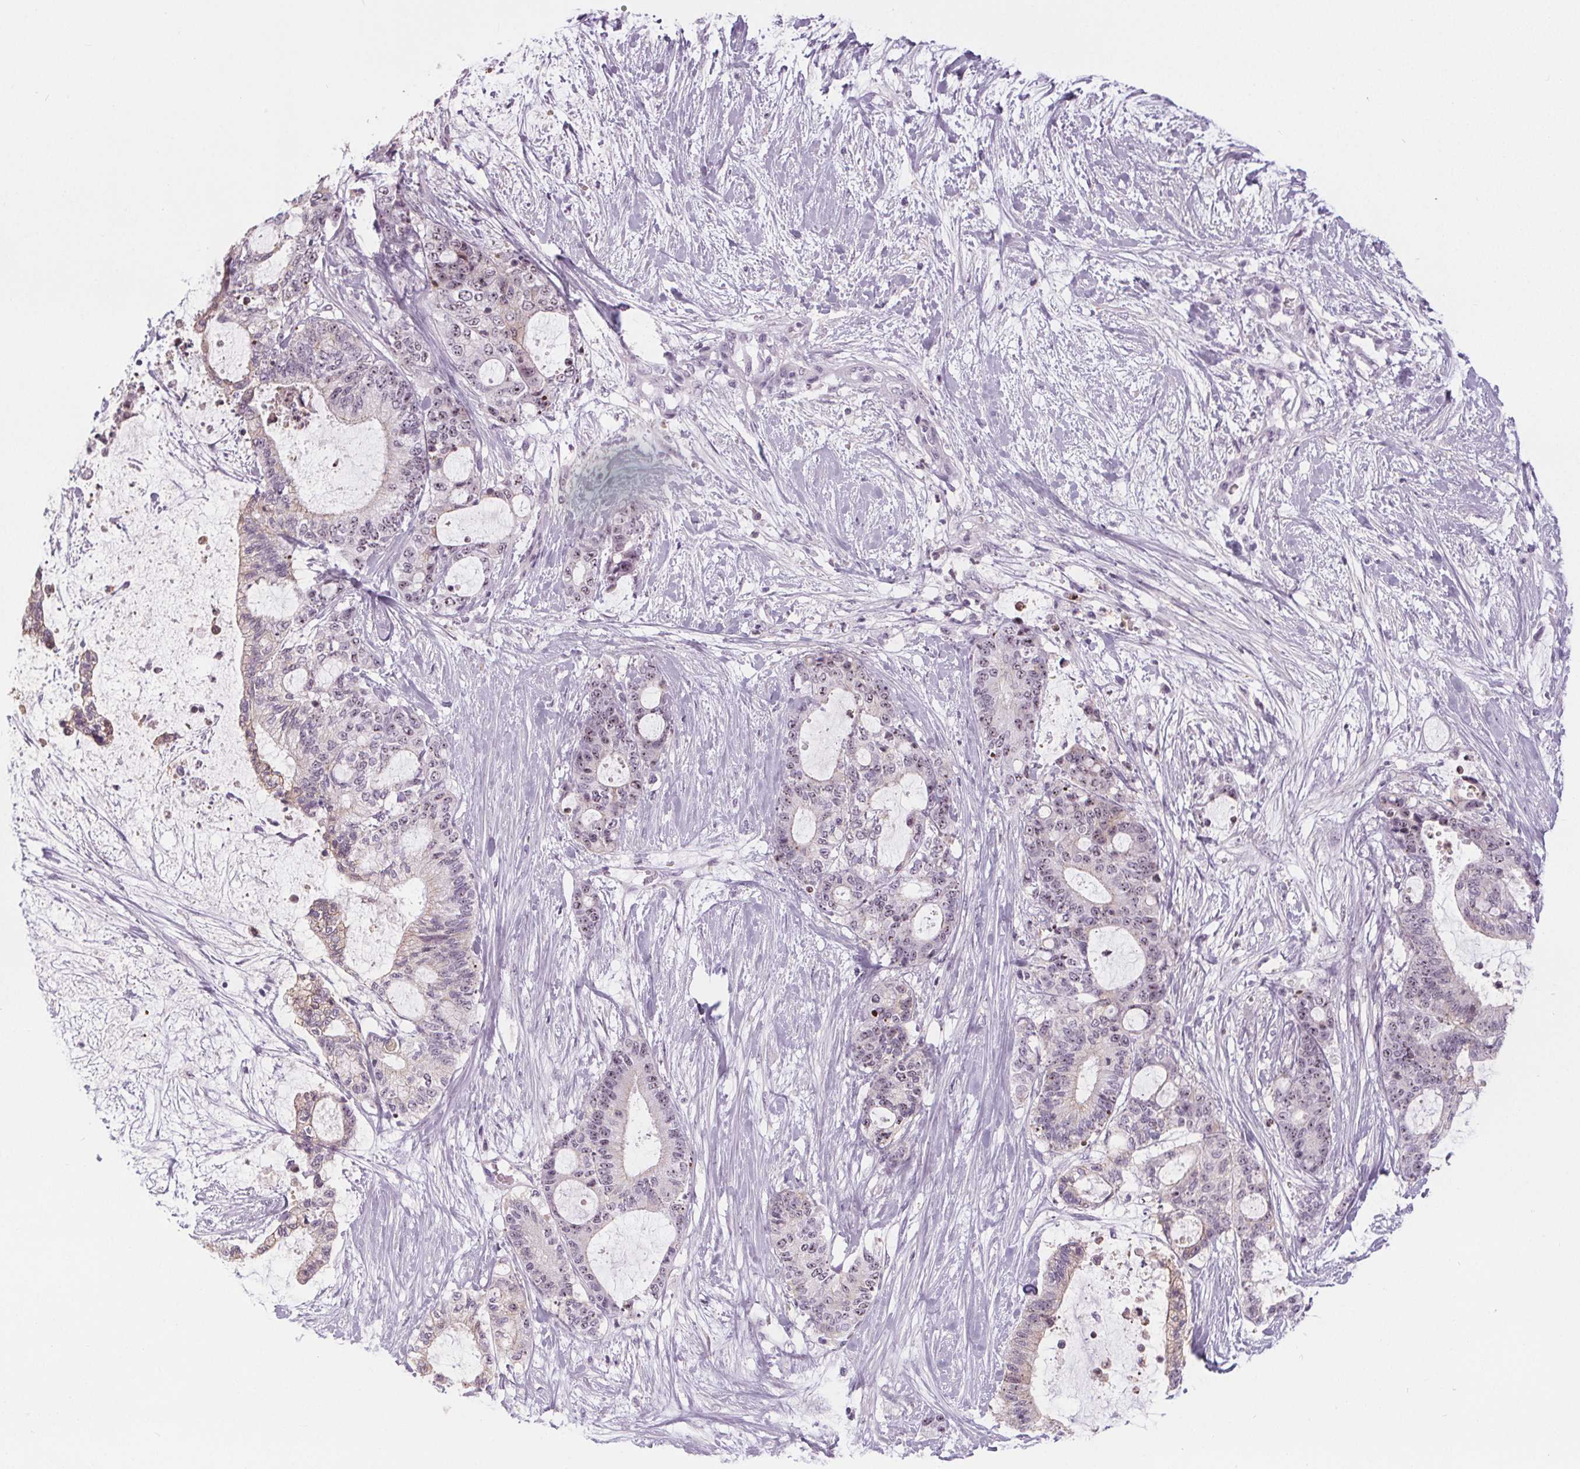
{"staining": {"intensity": "moderate", "quantity": ">75%", "location": "nuclear"}, "tissue": "liver cancer", "cell_type": "Tumor cells", "image_type": "cancer", "snomed": [{"axis": "morphology", "description": "Normal tissue, NOS"}, {"axis": "morphology", "description": "Cholangiocarcinoma"}, {"axis": "topography", "description": "Liver"}, {"axis": "topography", "description": "Peripheral nerve tissue"}], "caption": "The immunohistochemical stain labels moderate nuclear staining in tumor cells of liver cholangiocarcinoma tissue.", "gene": "NOLC1", "patient": {"sex": "female", "age": 73}}